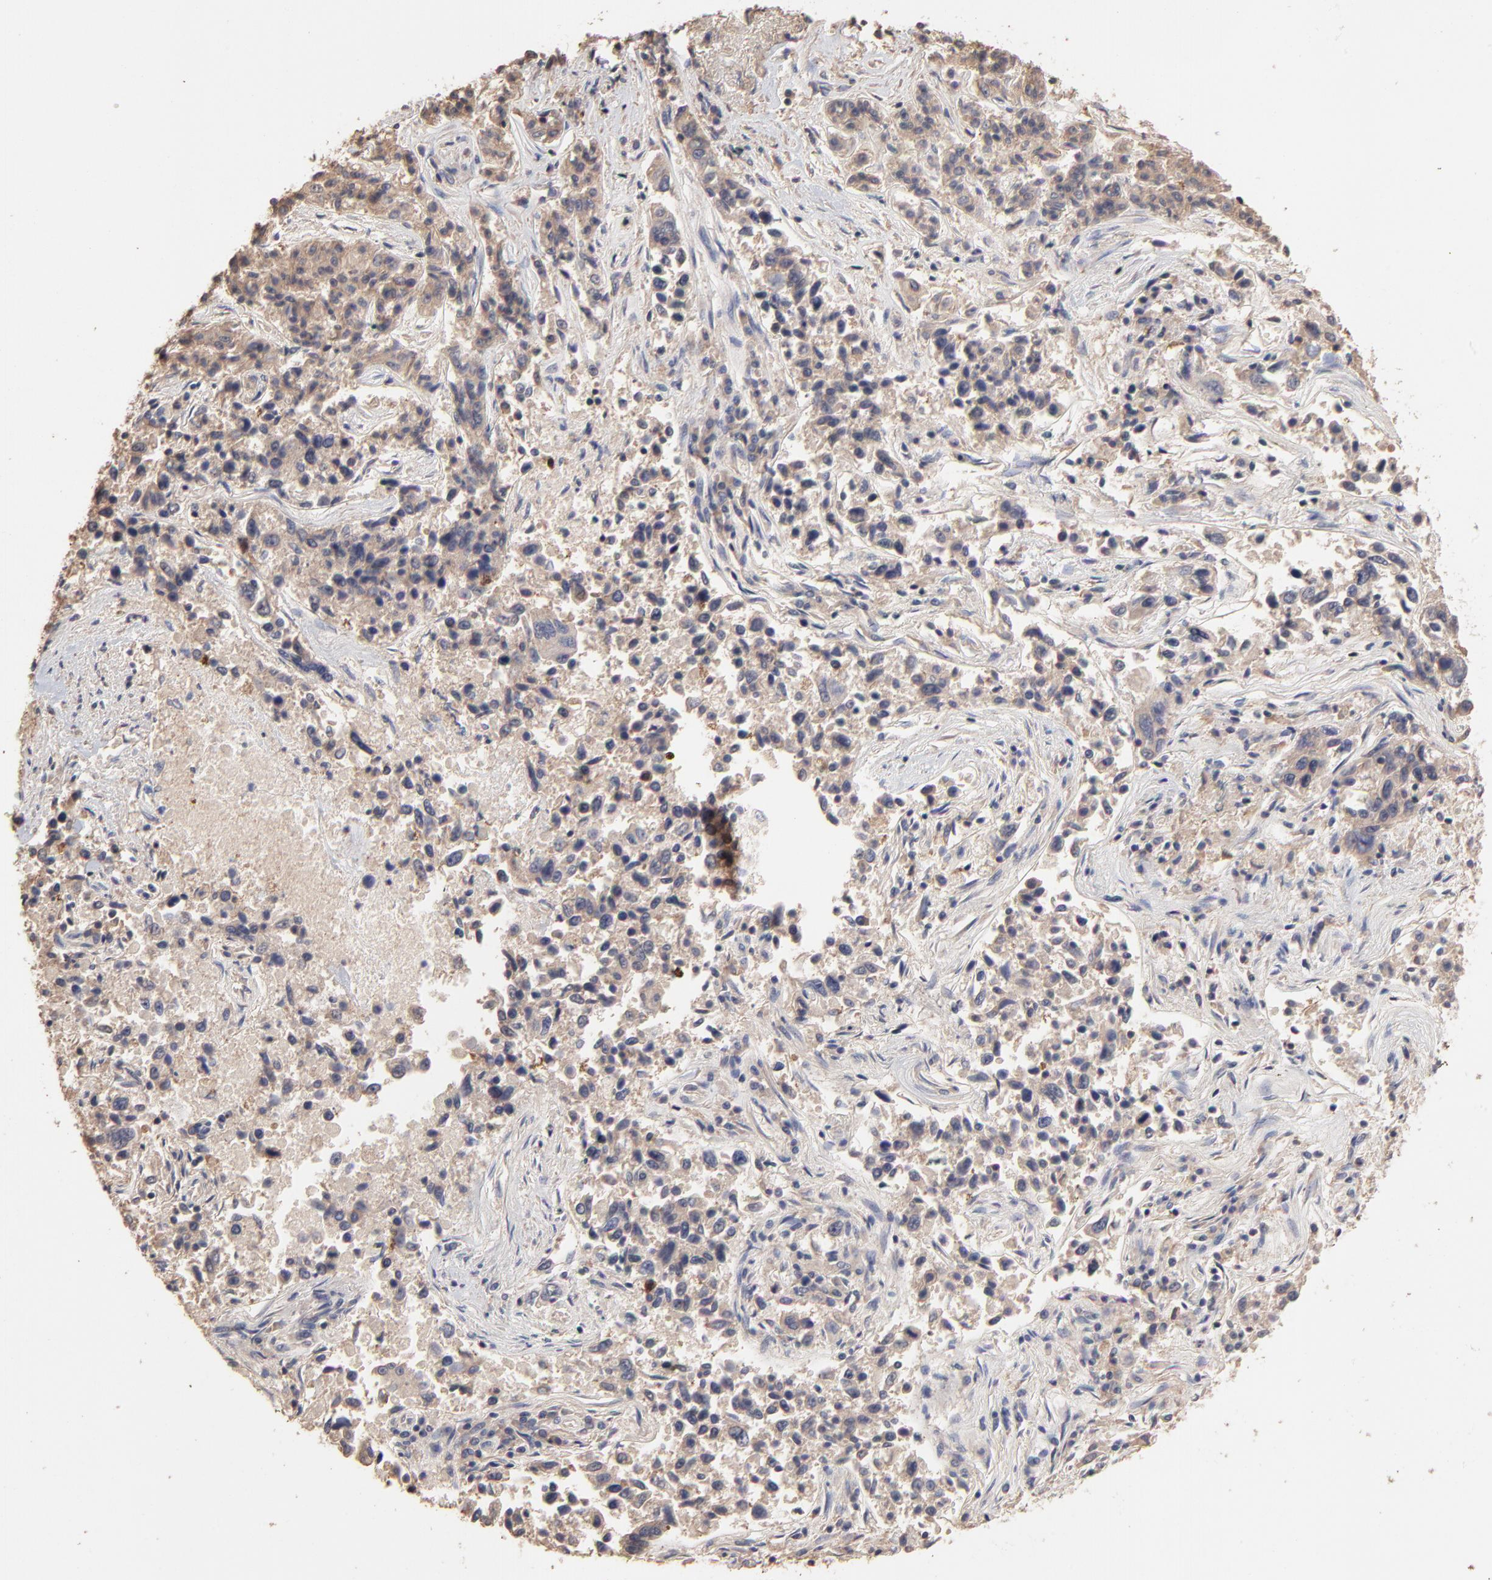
{"staining": {"intensity": "moderate", "quantity": ">75%", "location": "cytoplasmic/membranous"}, "tissue": "lung cancer", "cell_type": "Tumor cells", "image_type": "cancer", "snomed": [{"axis": "morphology", "description": "Adenocarcinoma, NOS"}, {"axis": "topography", "description": "Lung"}], "caption": "This photomicrograph shows immunohistochemistry (IHC) staining of adenocarcinoma (lung), with medium moderate cytoplasmic/membranous expression in about >75% of tumor cells.", "gene": "TANGO2", "patient": {"sex": "male", "age": 84}}